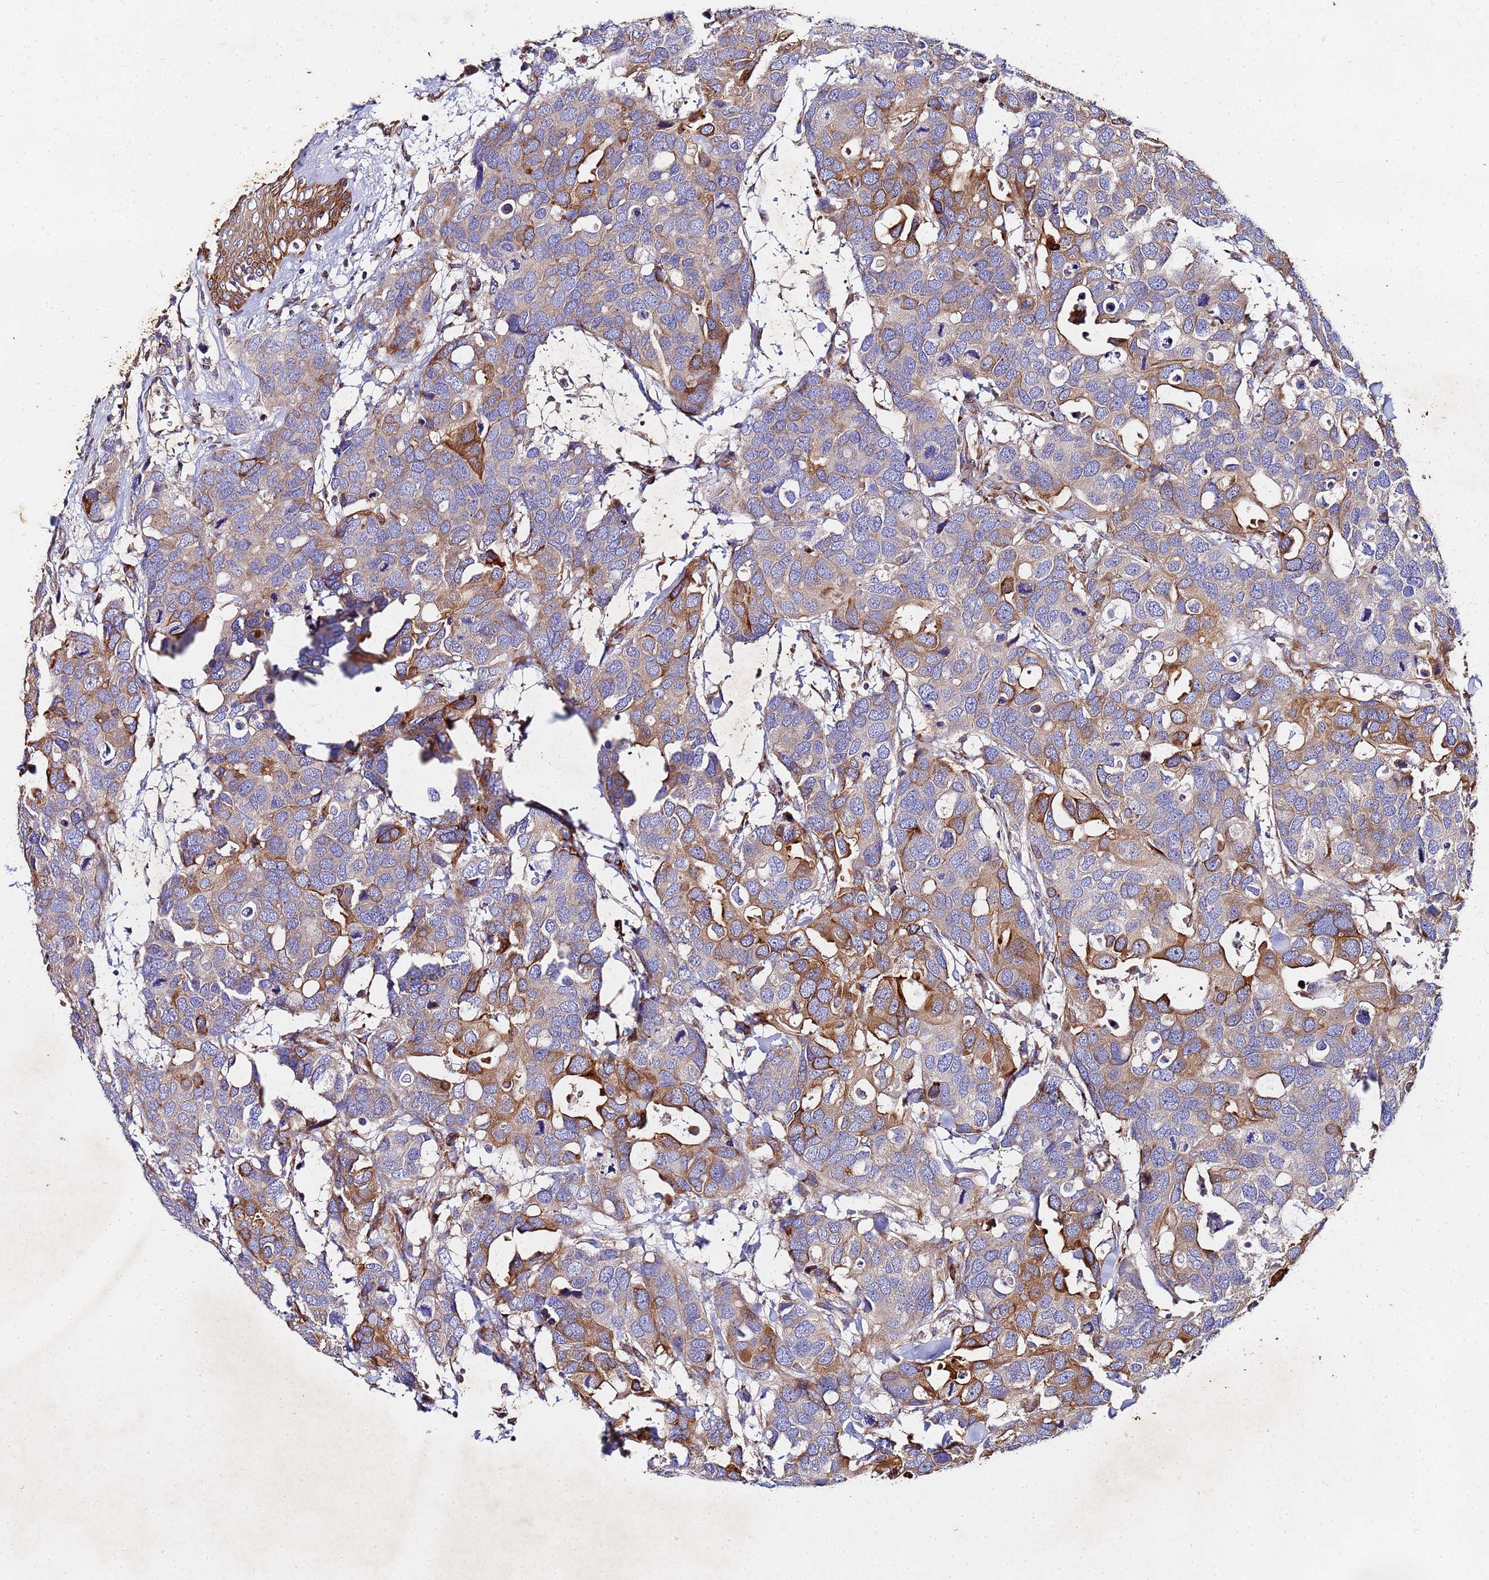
{"staining": {"intensity": "moderate", "quantity": "<25%", "location": "cytoplasmic/membranous"}, "tissue": "breast cancer", "cell_type": "Tumor cells", "image_type": "cancer", "snomed": [{"axis": "morphology", "description": "Duct carcinoma"}, {"axis": "topography", "description": "Breast"}], "caption": "The micrograph reveals staining of infiltrating ductal carcinoma (breast), revealing moderate cytoplasmic/membranous protein positivity (brown color) within tumor cells. The staining was performed using DAB, with brown indicating positive protein expression. Nuclei are stained blue with hematoxylin.", "gene": "POM121", "patient": {"sex": "female", "age": 83}}